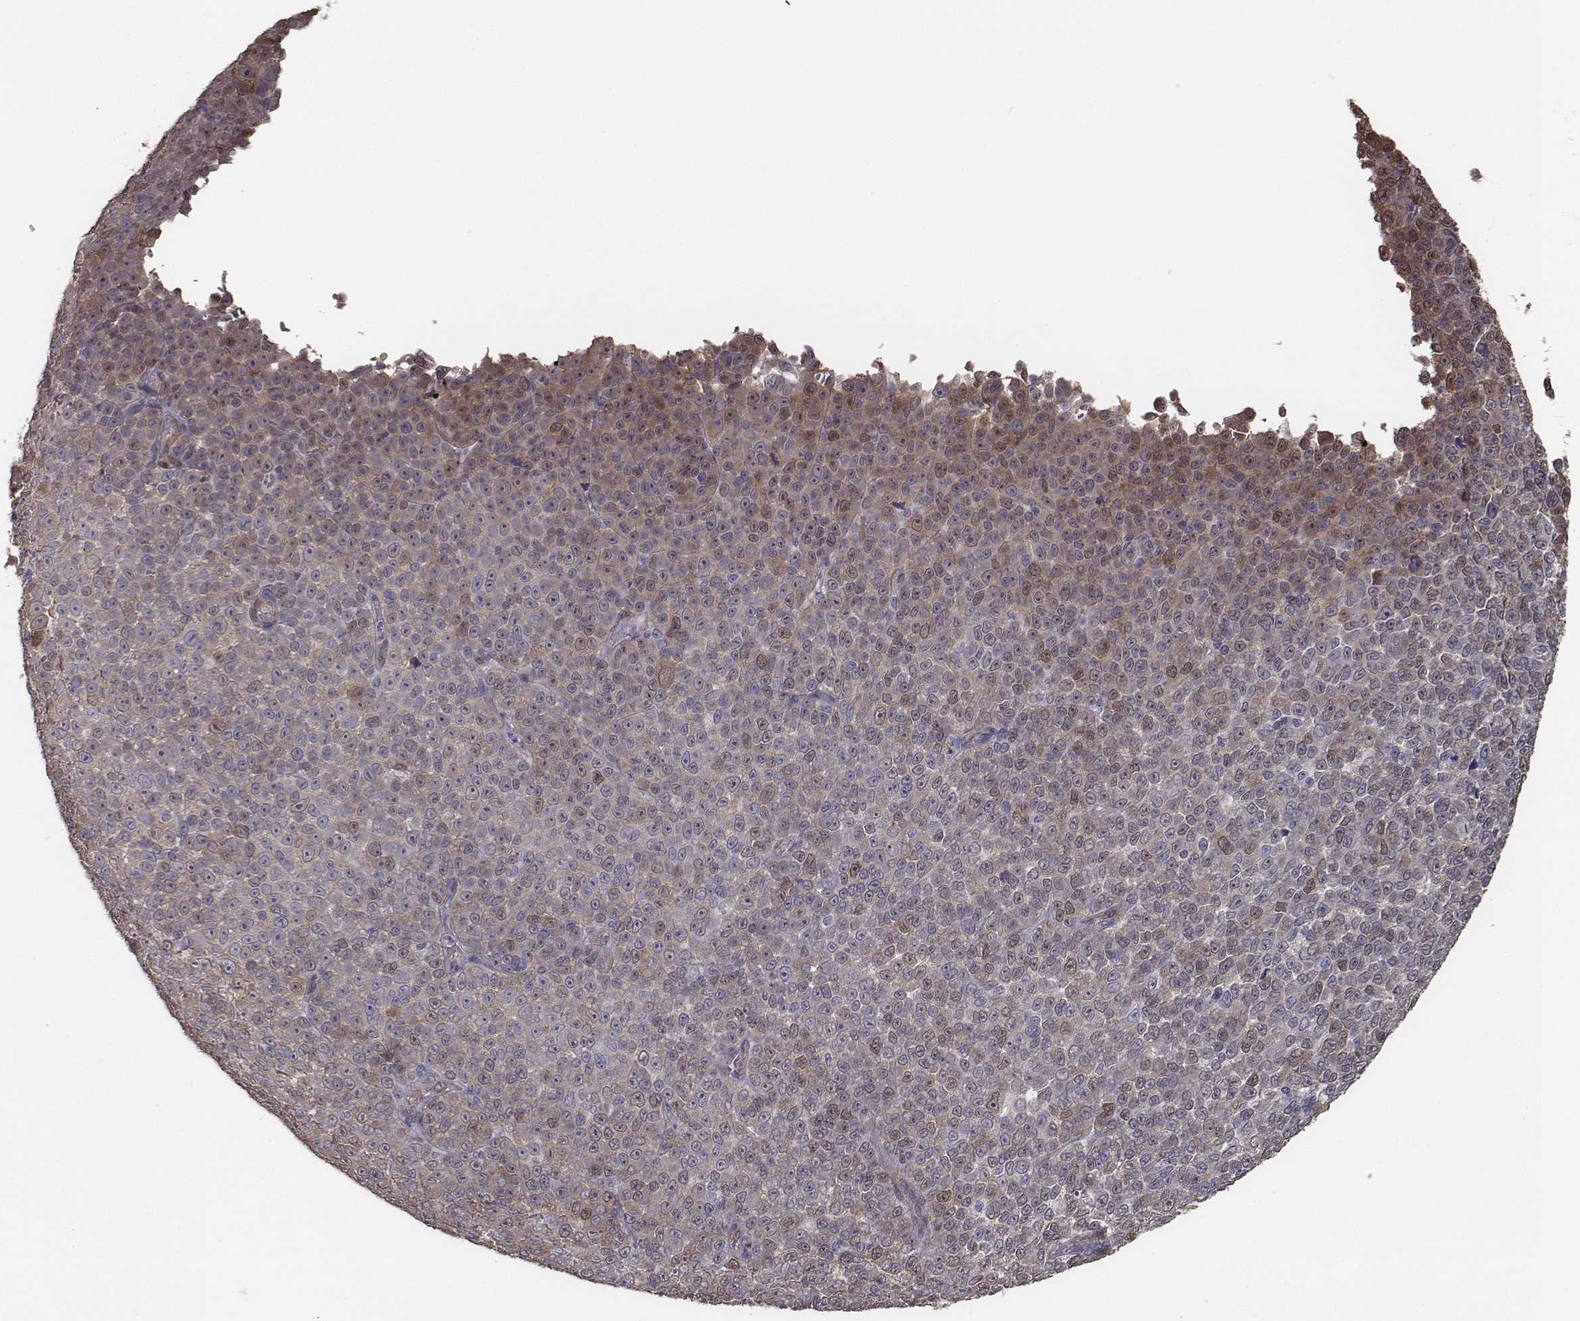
{"staining": {"intensity": "weak", "quantity": "25%-75%", "location": "cytoplasmic/membranous"}, "tissue": "melanoma", "cell_type": "Tumor cells", "image_type": "cancer", "snomed": [{"axis": "morphology", "description": "Malignant melanoma, NOS"}, {"axis": "topography", "description": "Skin"}], "caption": "IHC histopathology image of neoplastic tissue: human malignant melanoma stained using immunohistochemistry reveals low levels of weak protein expression localized specifically in the cytoplasmic/membranous of tumor cells, appearing as a cytoplasmic/membranous brown color.", "gene": "ISYNA1", "patient": {"sex": "female", "age": 95}}